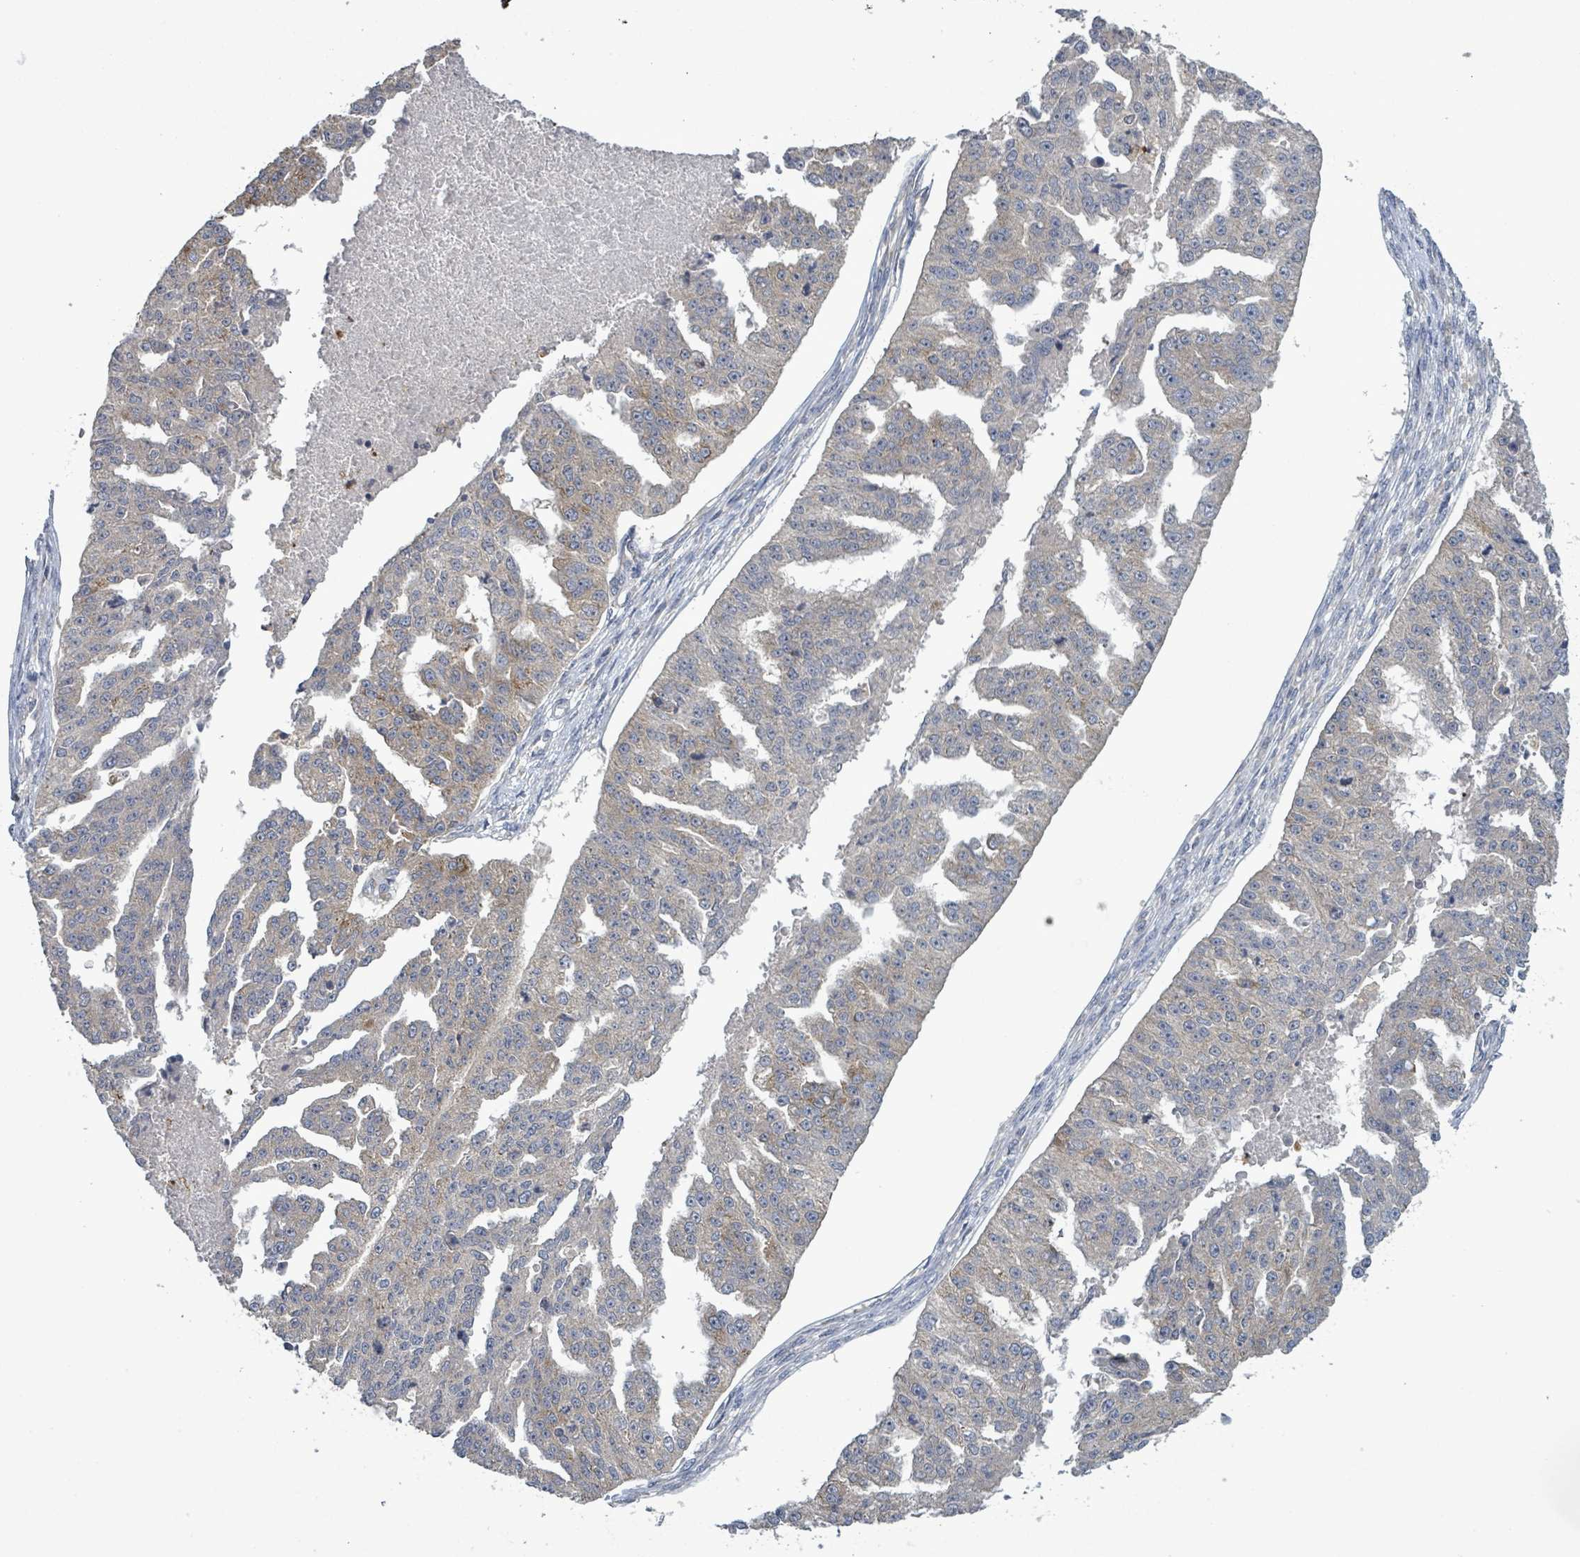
{"staining": {"intensity": "moderate", "quantity": "<25%", "location": "cytoplasmic/membranous"}, "tissue": "ovarian cancer", "cell_type": "Tumor cells", "image_type": "cancer", "snomed": [{"axis": "morphology", "description": "Cystadenocarcinoma, serous, NOS"}, {"axis": "topography", "description": "Ovary"}], "caption": "Immunohistochemistry histopathology image of human ovarian cancer stained for a protein (brown), which reveals low levels of moderate cytoplasmic/membranous expression in approximately <25% of tumor cells.", "gene": "SERPINE3", "patient": {"sex": "female", "age": 58}}